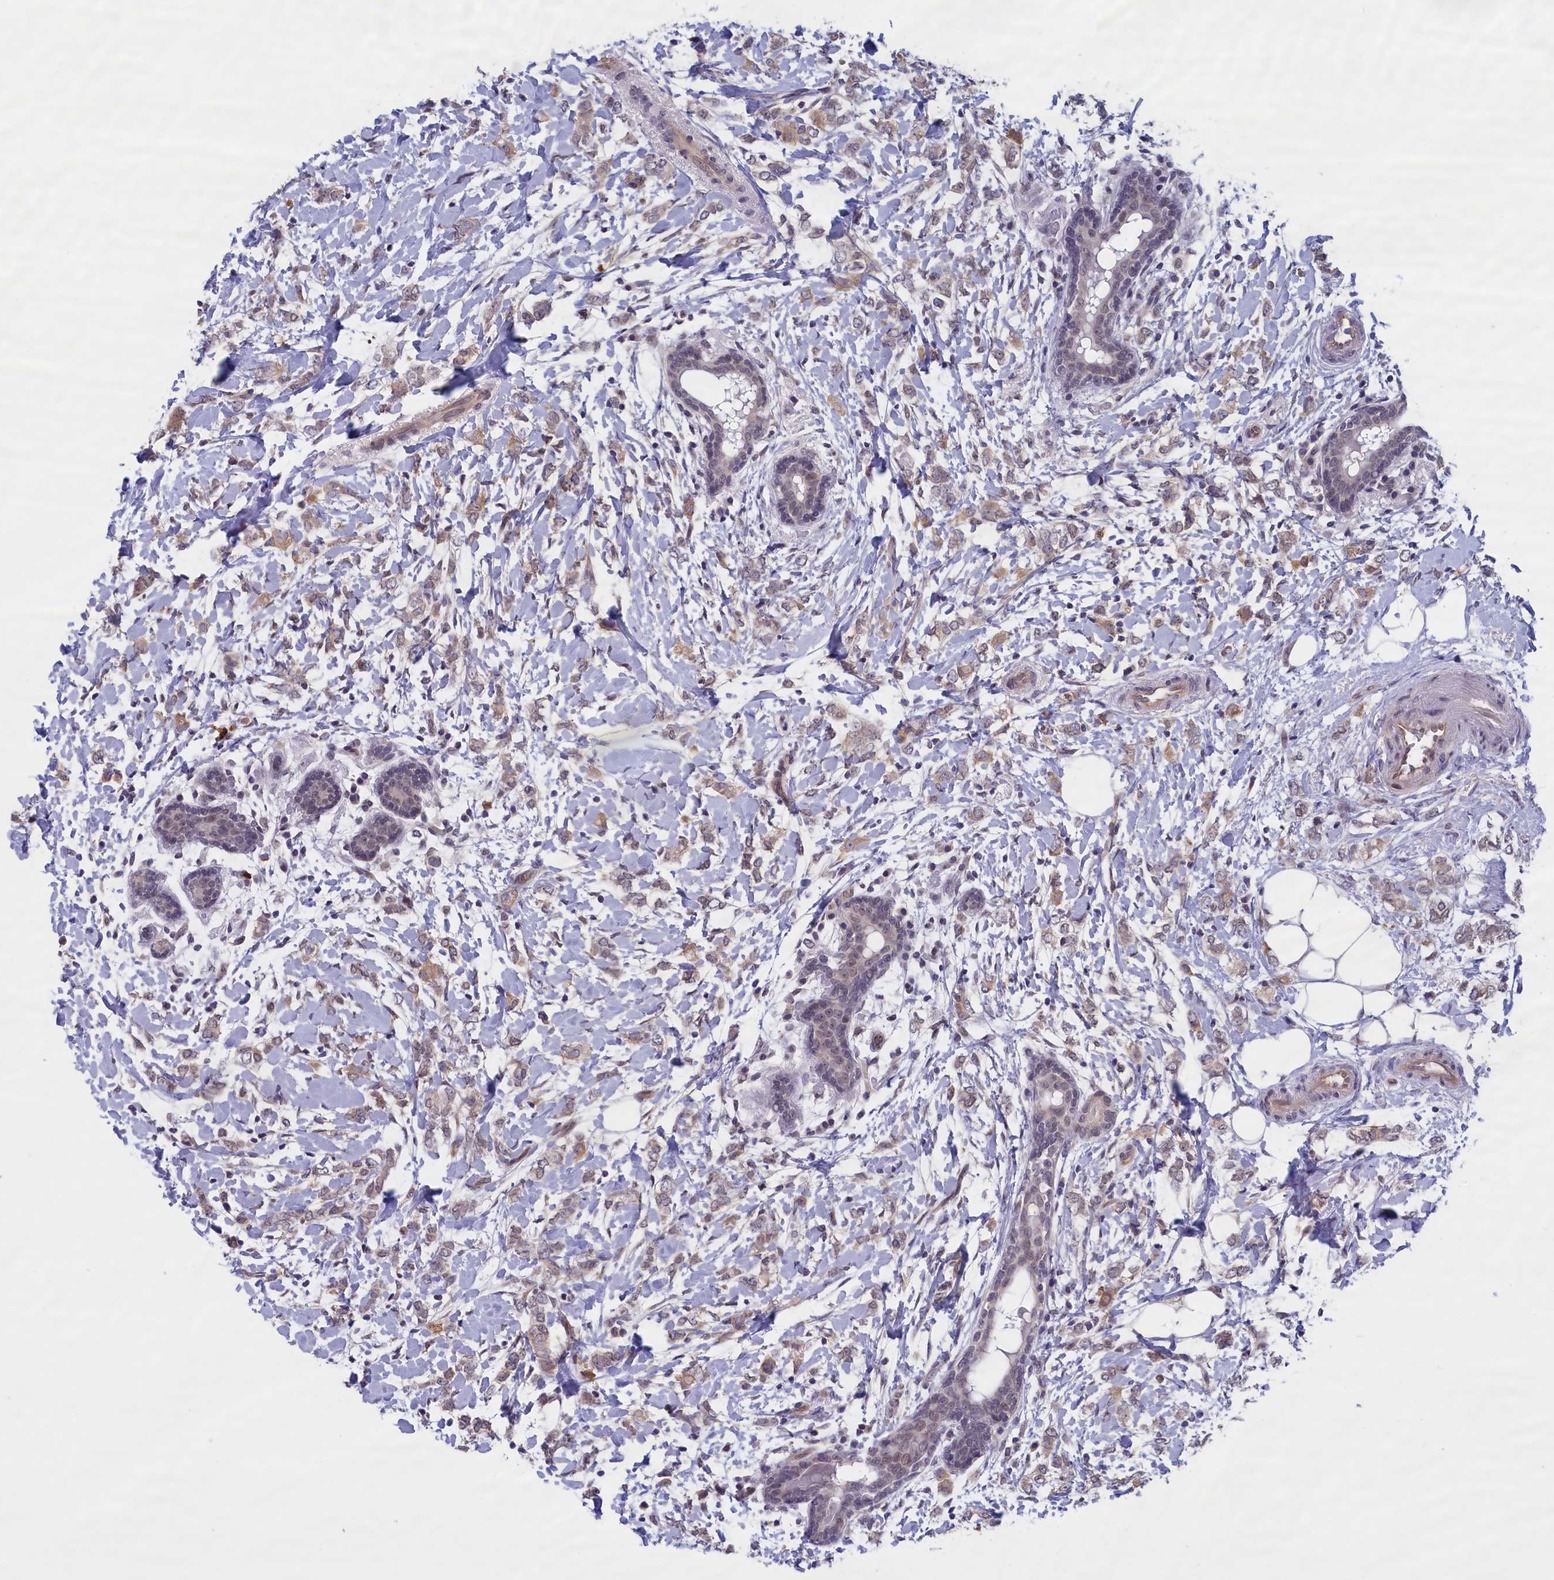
{"staining": {"intensity": "weak", "quantity": ">75%", "location": "cytoplasmic/membranous"}, "tissue": "breast cancer", "cell_type": "Tumor cells", "image_type": "cancer", "snomed": [{"axis": "morphology", "description": "Normal tissue, NOS"}, {"axis": "morphology", "description": "Lobular carcinoma"}, {"axis": "topography", "description": "Breast"}], "caption": "This image reveals IHC staining of human lobular carcinoma (breast), with low weak cytoplasmic/membranous expression in about >75% of tumor cells.", "gene": "IGFALS", "patient": {"sex": "female", "age": 47}}